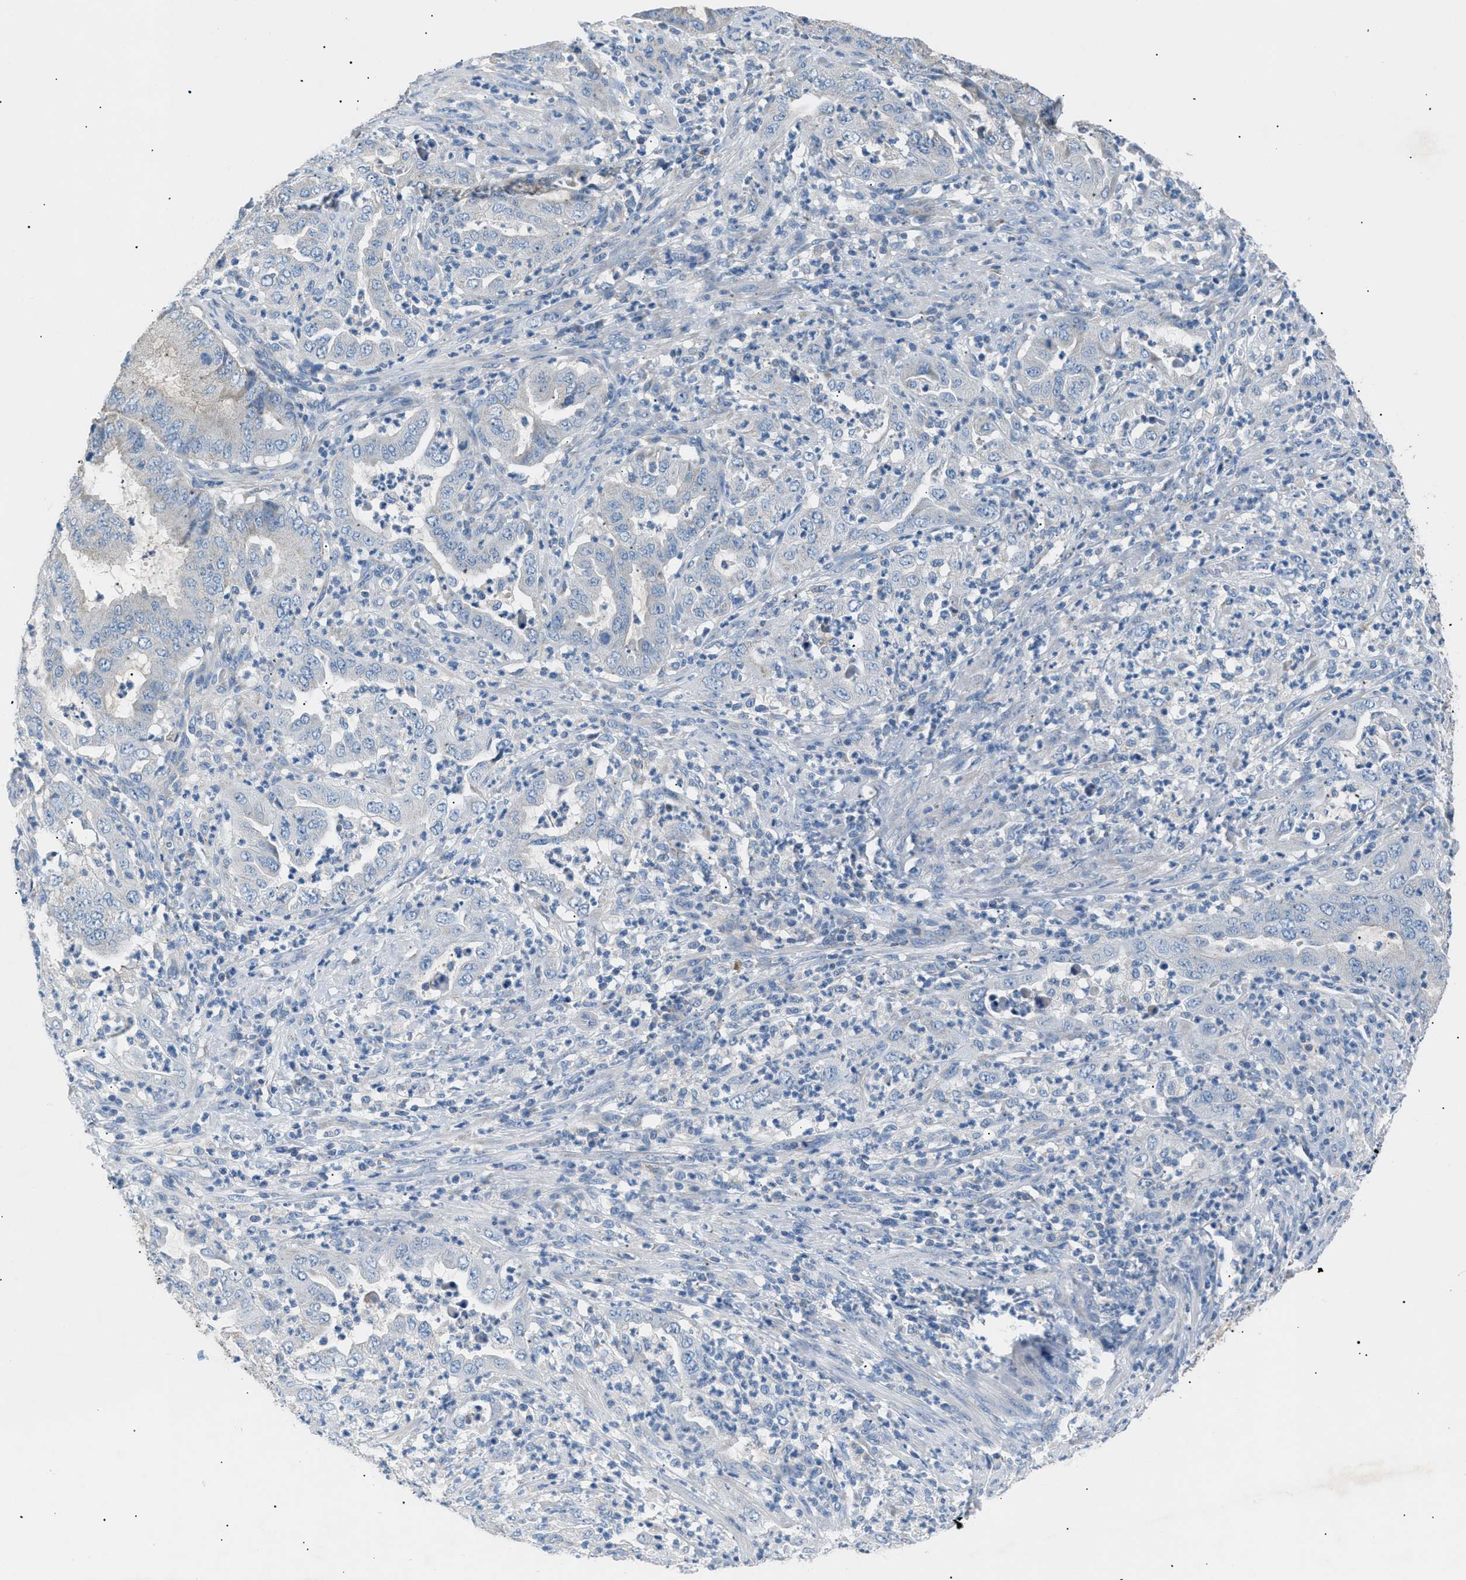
{"staining": {"intensity": "negative", "quantity": "none", "location": "none"}, "tissue": "endometrial cancer", "cell_type": "Tumor cells", "image_type": "cancer", "snomed": [{"axis": "morphology", "description": "Adenocarcinoma, NOS"}, {"axis": "topography", "description": "Endometrium"}], "caption": "The immunohistochemistry photomicrograph has no significant positivity in tumor cells of endometrial cancer (adenocarcinoma) tissue.", "gene": "ILDR1", "patient": {"sex": "female", "age": 70}}